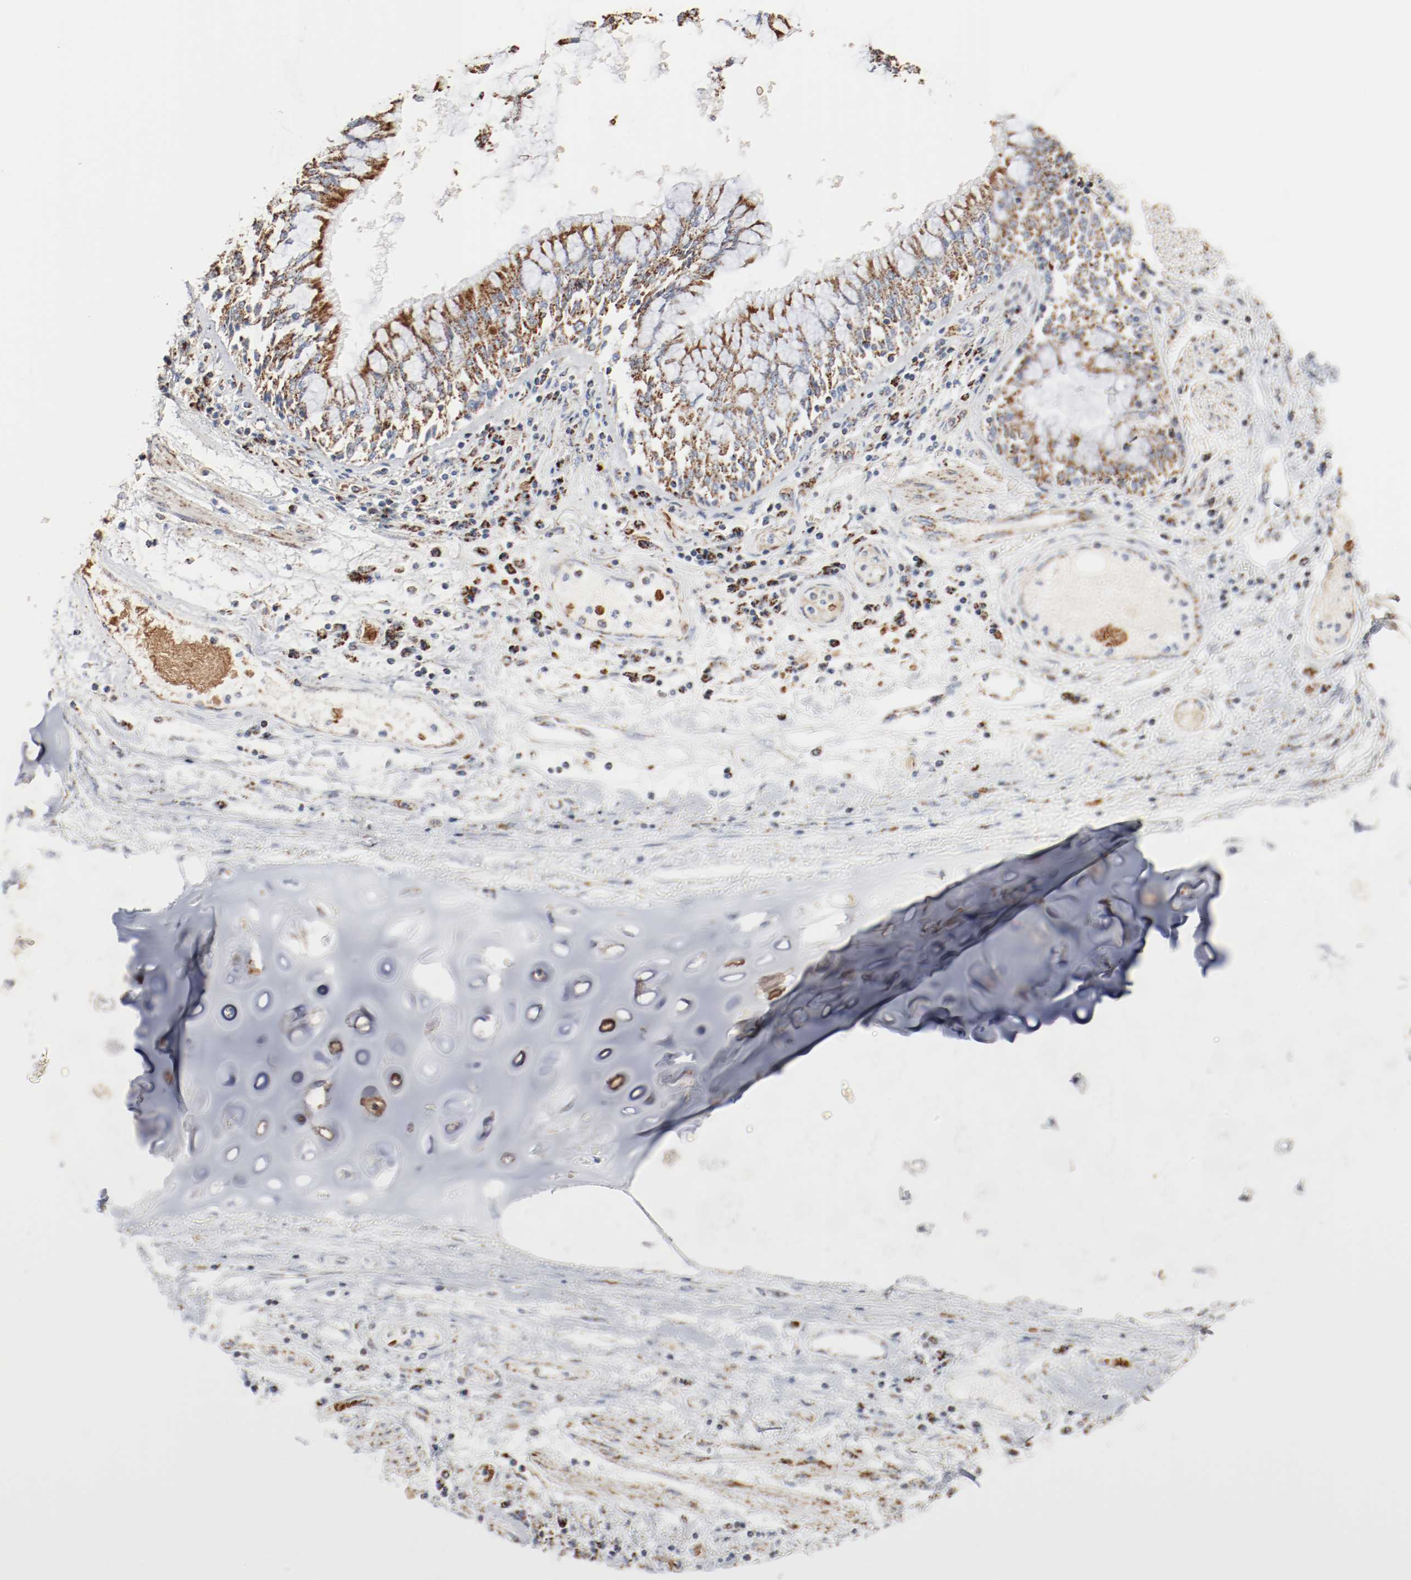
{"staining": {"intensity": "negative", "quantity": "none", "location": "none"}, "tissue": "adipose tissue", "cell_type": "Adipocytes", "image_type": "normal", "snomed": [{"axis": "morphology", "description": "Normal tissue, NOS"}, {"axis": "morphology", "description": "Adenocarcinoma, NOS"}, {"axis": "topography", "description": "Cartilage tissue"}, {"axis": "topography", "description": "Lung"}], "caption": "Immunohistochemistry of benign adipose tissue reveals no positivity in adipocytes. (DAB IHC, high magnification).", "gene": "NDUFB8", "patient": {"sex": "female", "age": 67}}